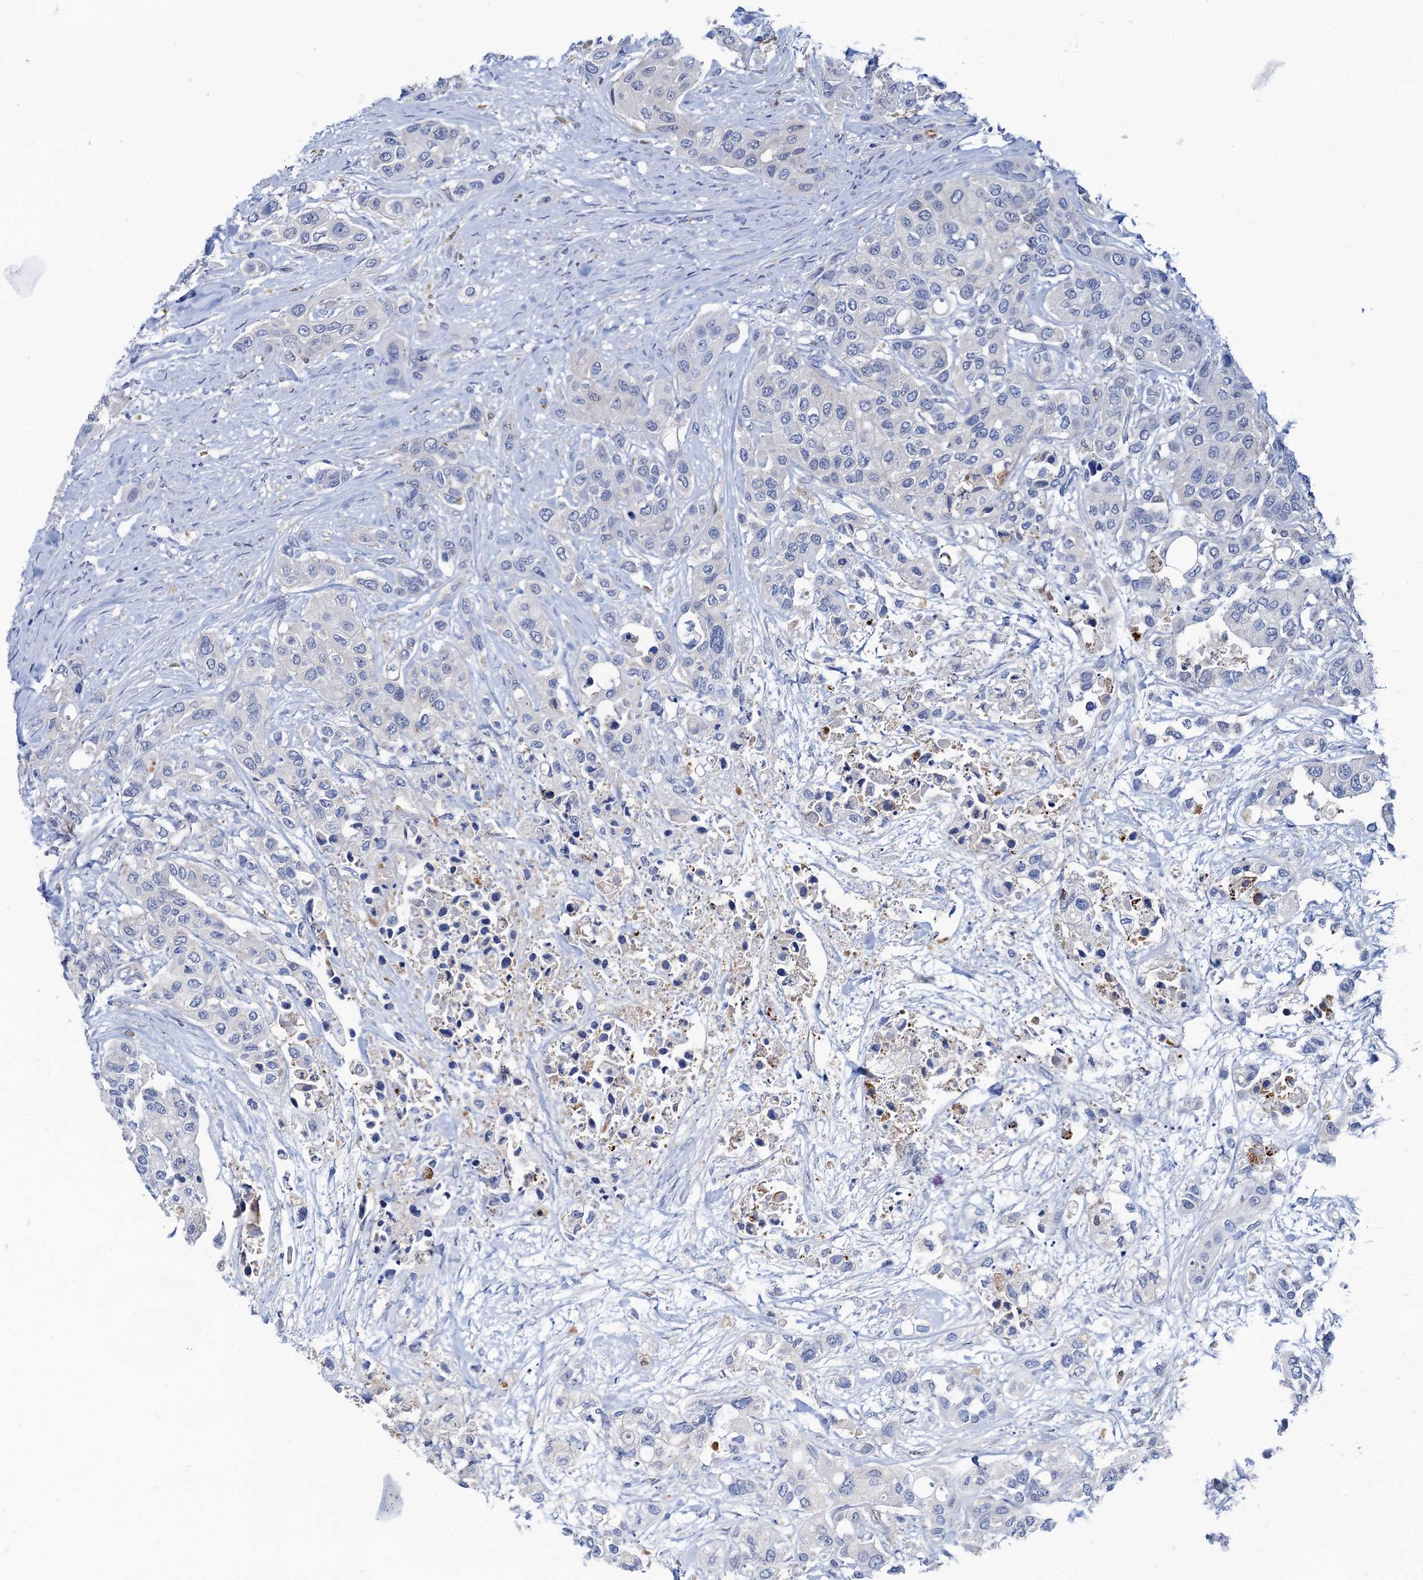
{"staining": {"intensity": "negative", "quantity": "none", "location": "none"}, "tissue": "urothelial cancer", "cell_type": "Tumor cells", "image_type": "cancer", "snomed": [{"axis": "morphology", "description": "Normal tissue, NOS"}, {"axis": "morphology", "description": "Urothelial carcinoma, High grade"}, {"axis": "topography", "description": "Vascular tissue"}, {"axis": "topography", "description": "Urinary bladder"}], "caption": "Urothelial carcinoma (high-grade) stained for a protein using immunohistochemistry reveals no expression tumor cells.", "gene": "FAH", "patient": {"sex": "female", "age": 56}}